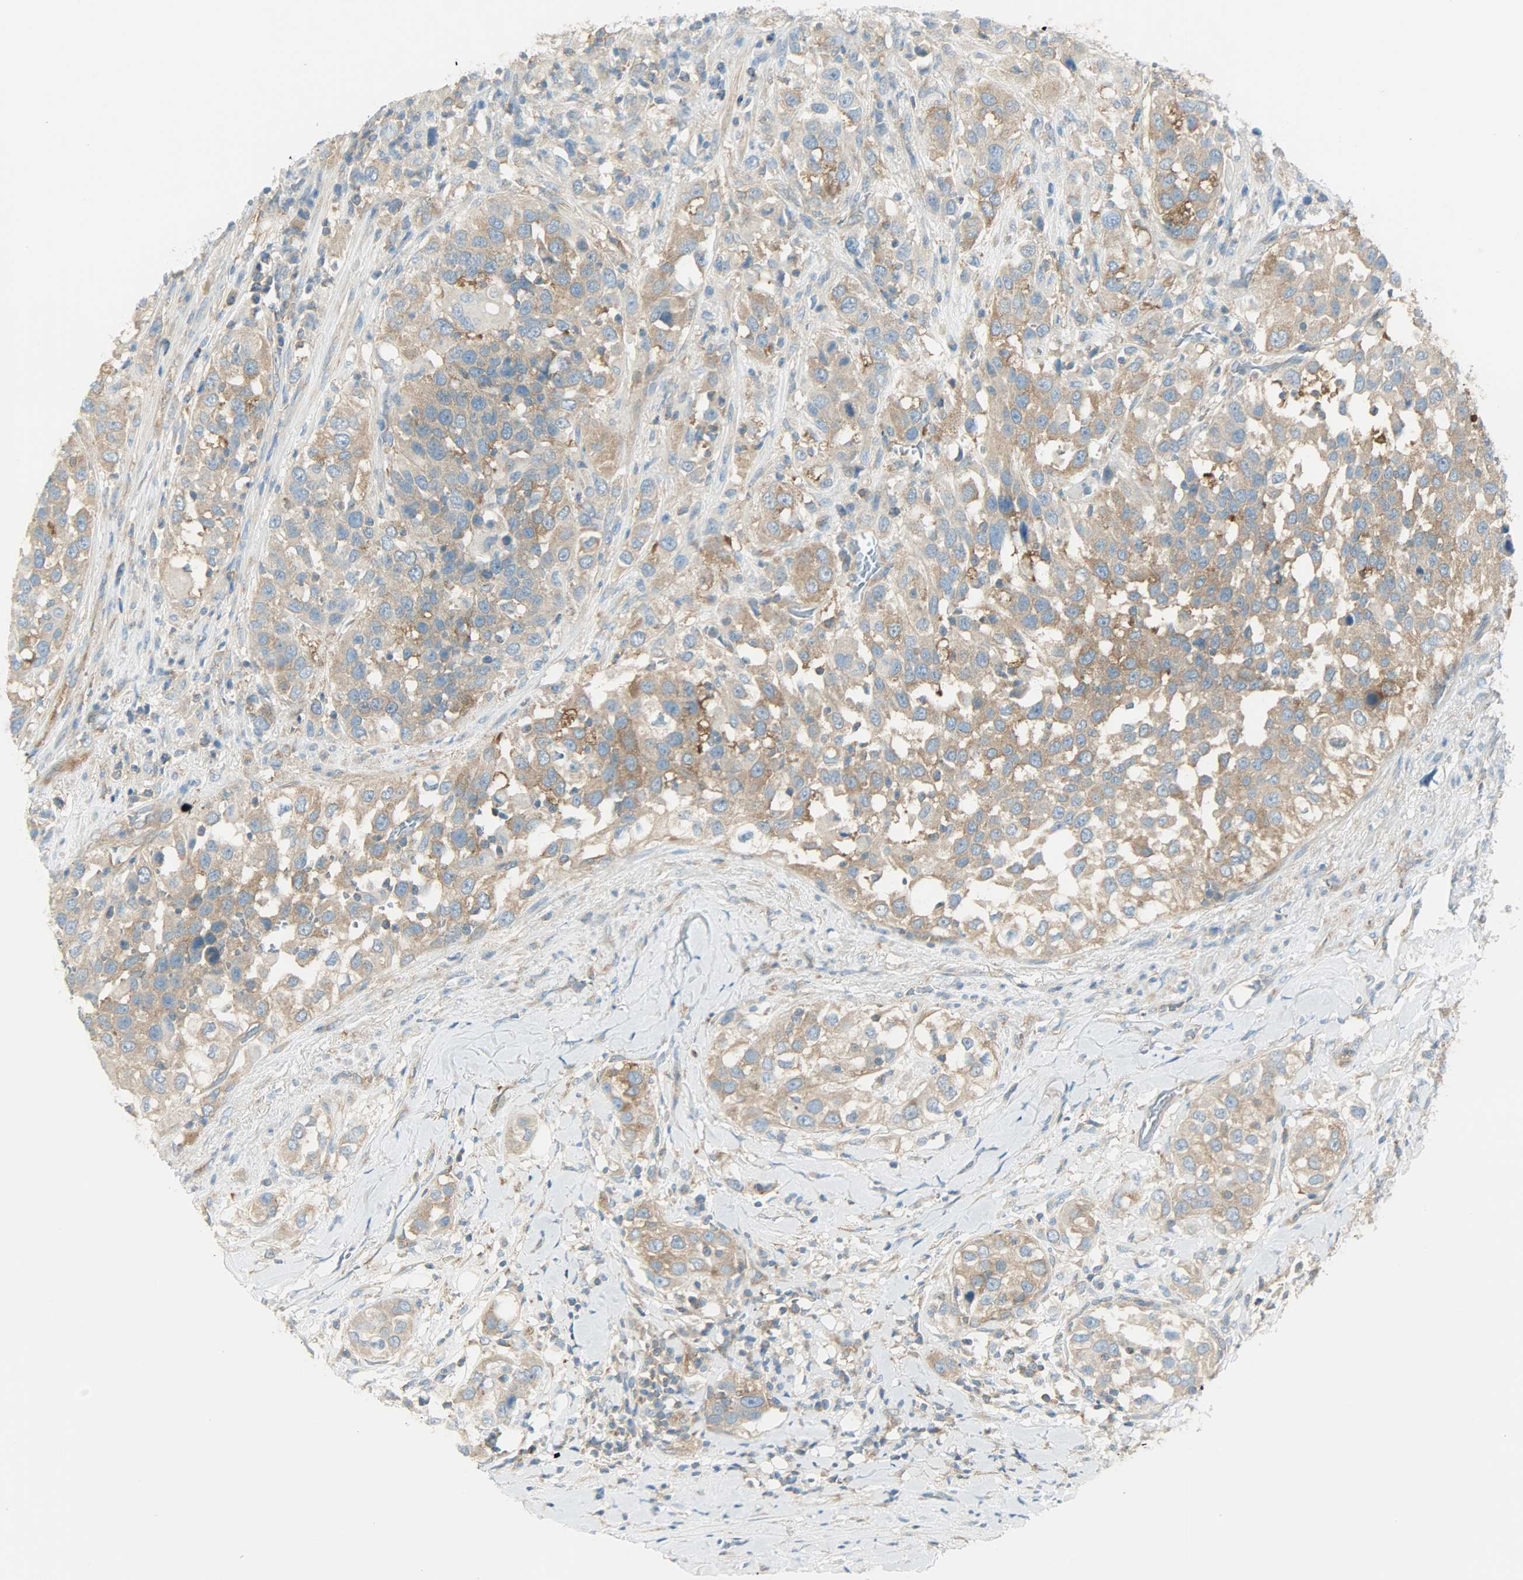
{"staining": {"intensity": "moderate", "quantity": ">75%", "location": "cytoplasmic/membranous"}, "tissue": "urothelial cancer", "cell_type": "Tumor cells", "image_type": "cancer", "snomed": [{"axis": "morphology", "description": "Urothelial carcinoma, High grade"}, {"axis": "topography", "description": "Urinary bladder"}], "caption": "Approximately >75% of tumor cells in human urothelial cancer display moderate cytoplasmic/membranous protein staining as visualized by brown immunohistochemical staining.", "gene": "TSC22D2", "patient": {"sex": "female", "age": 80}}